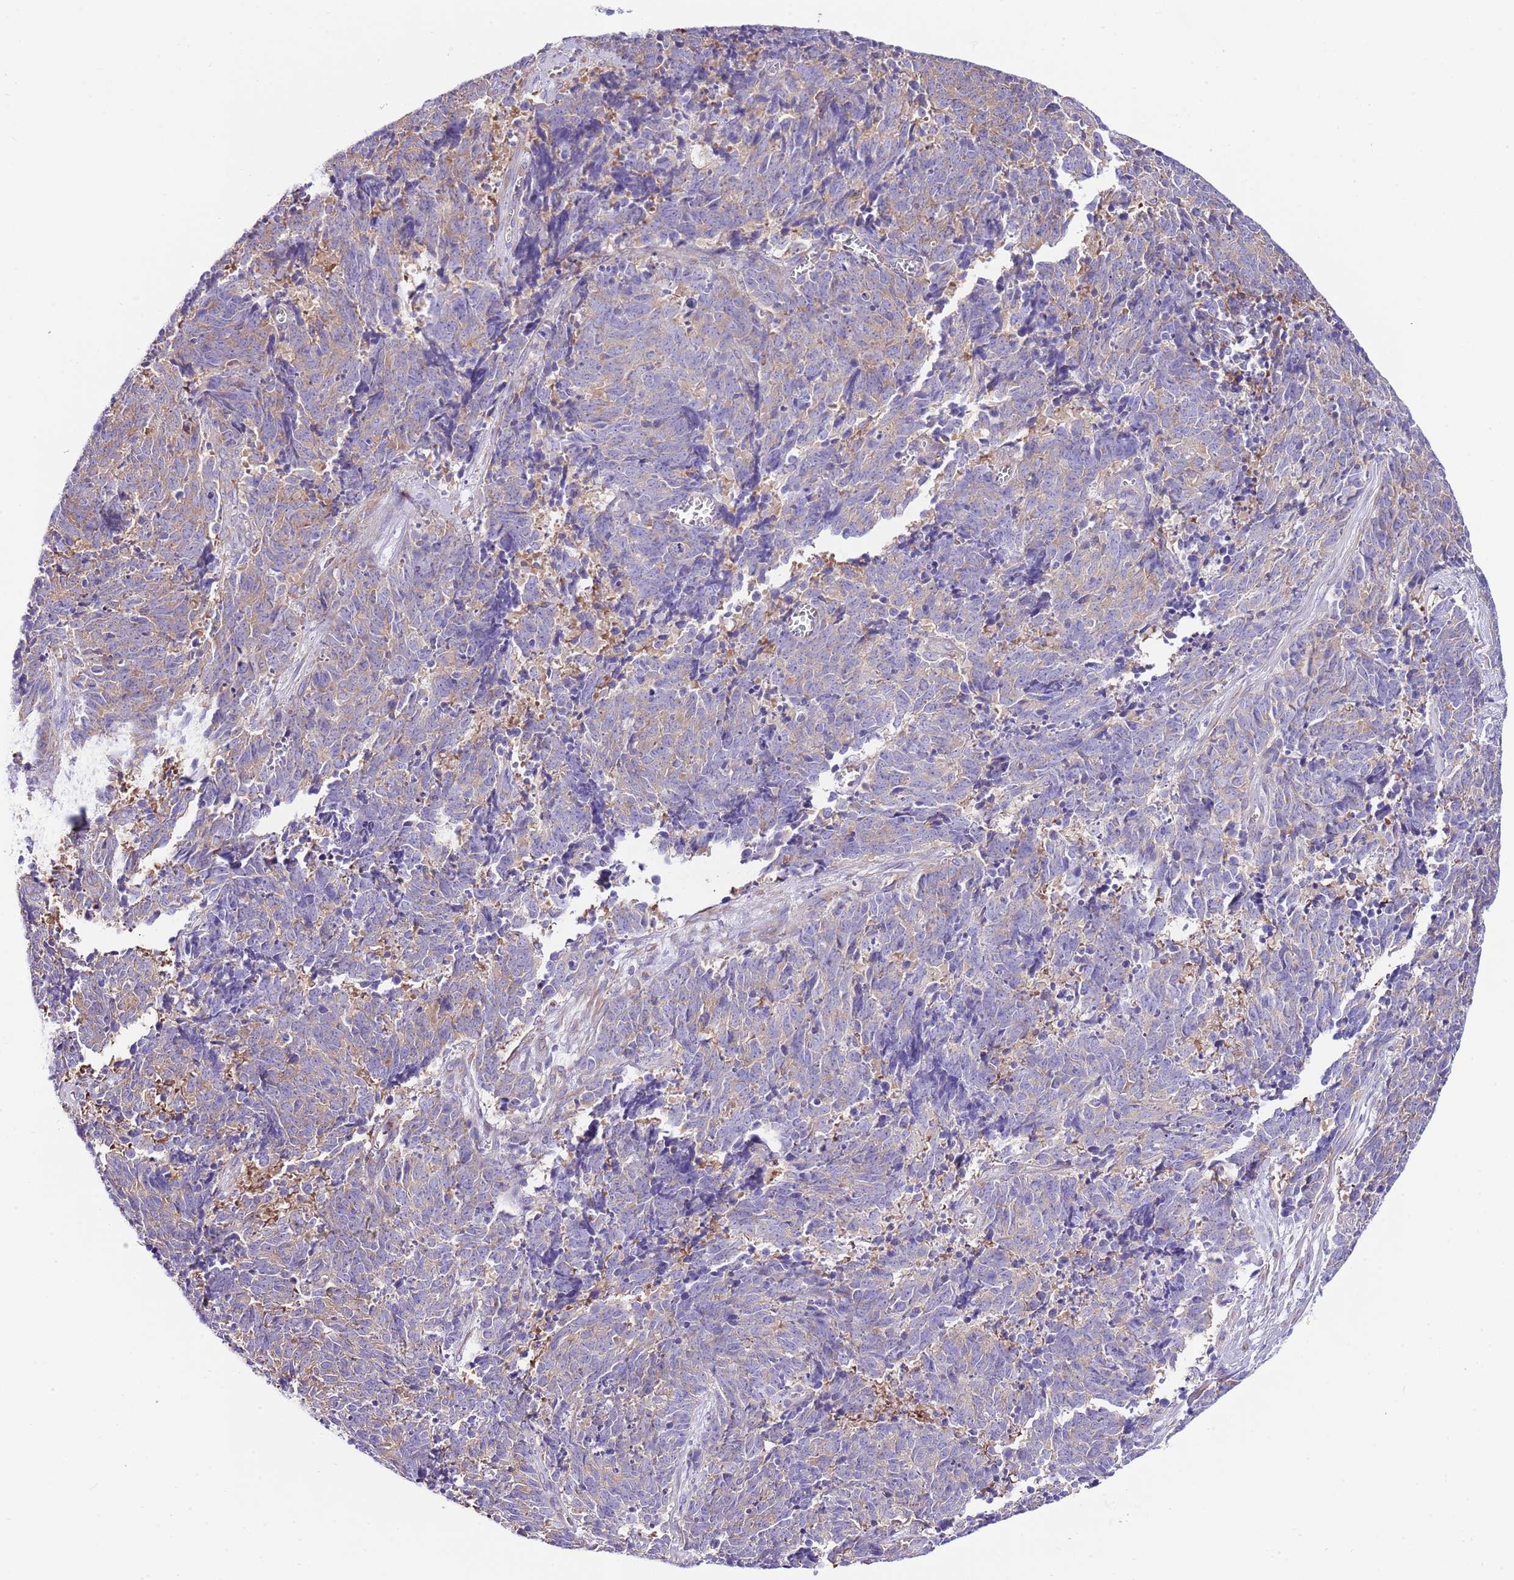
{"staining": {"intensity": "weak", "quantity": "25%-75%", "location": "cytoplasmic/membranous"}, "tissue": "cervical cancer", "cell_type": "Tumor cells", "image_type": "cancer", "snomed": [{"axis": "morphology", "description": "Squamous cell carcinoma, NOS"}, {"axis": "topography", "description": "Cervix"}], "caption": "Weak cytoplasmic/membranous protein positivity is present in about 25%-75% of tumor cells in cervical cancer.", "gene": "RPS10", "patient": {"sex": "female", "age": 29}}